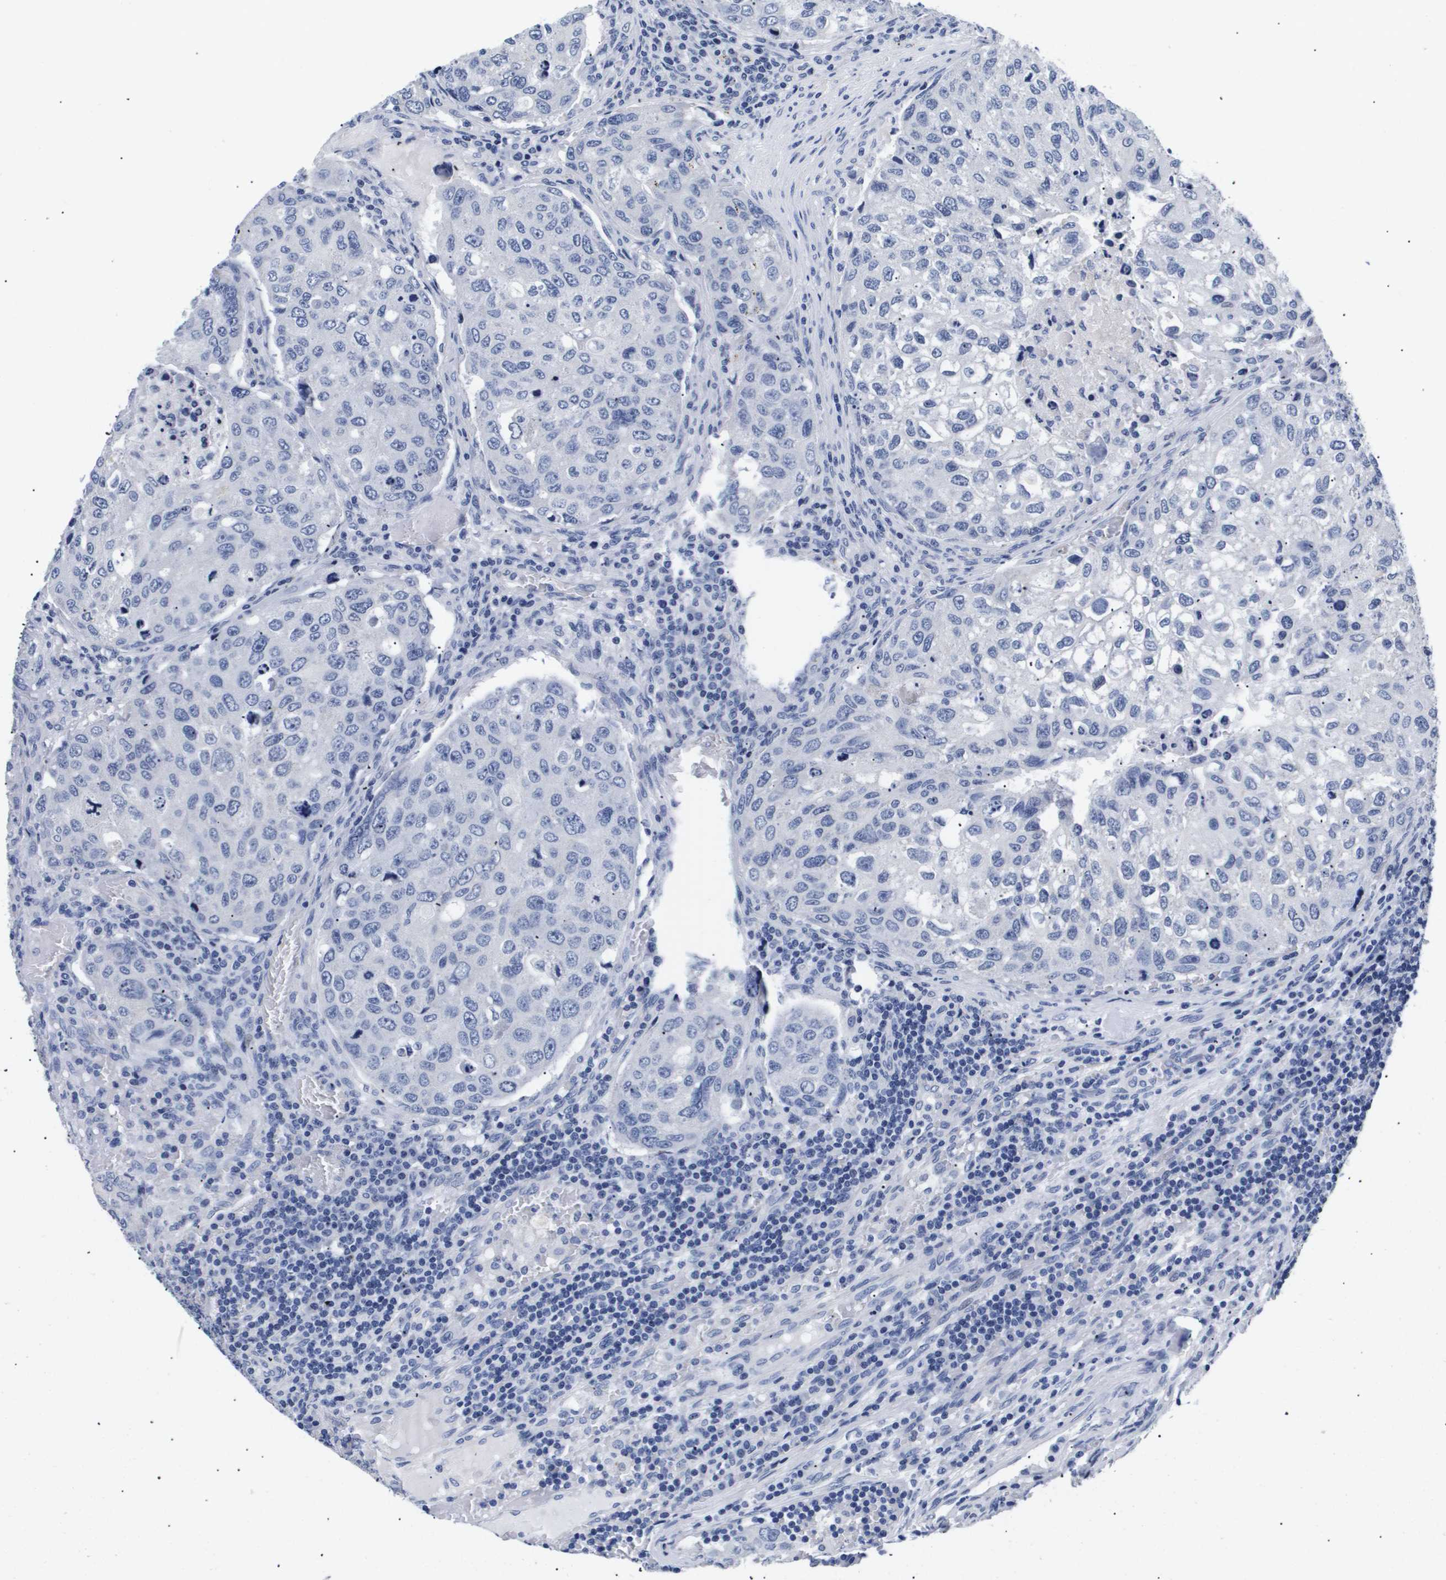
{"staining": {"intensity": "negative", "quantity": "none", "location": "none"}, "tissue": "urothelial cancer", "cell_type": "Tumor cells", "image_type": "cancer", "snomed": [{"axis": "morphology", "description": "Urothelial carcinoma, High grade"}, {"axis": "topography", "description": "Lymph node"}, {"axis": "topography", "description": "Urinary bladder"}], "caption": "This is an immunohistochemistry photomicrograph of high-grade urothelial carcinoma. There is no staining in tumor cells.", "gene": "ATP6V0A4", "patient": {"sex": "male", "age": 51}}